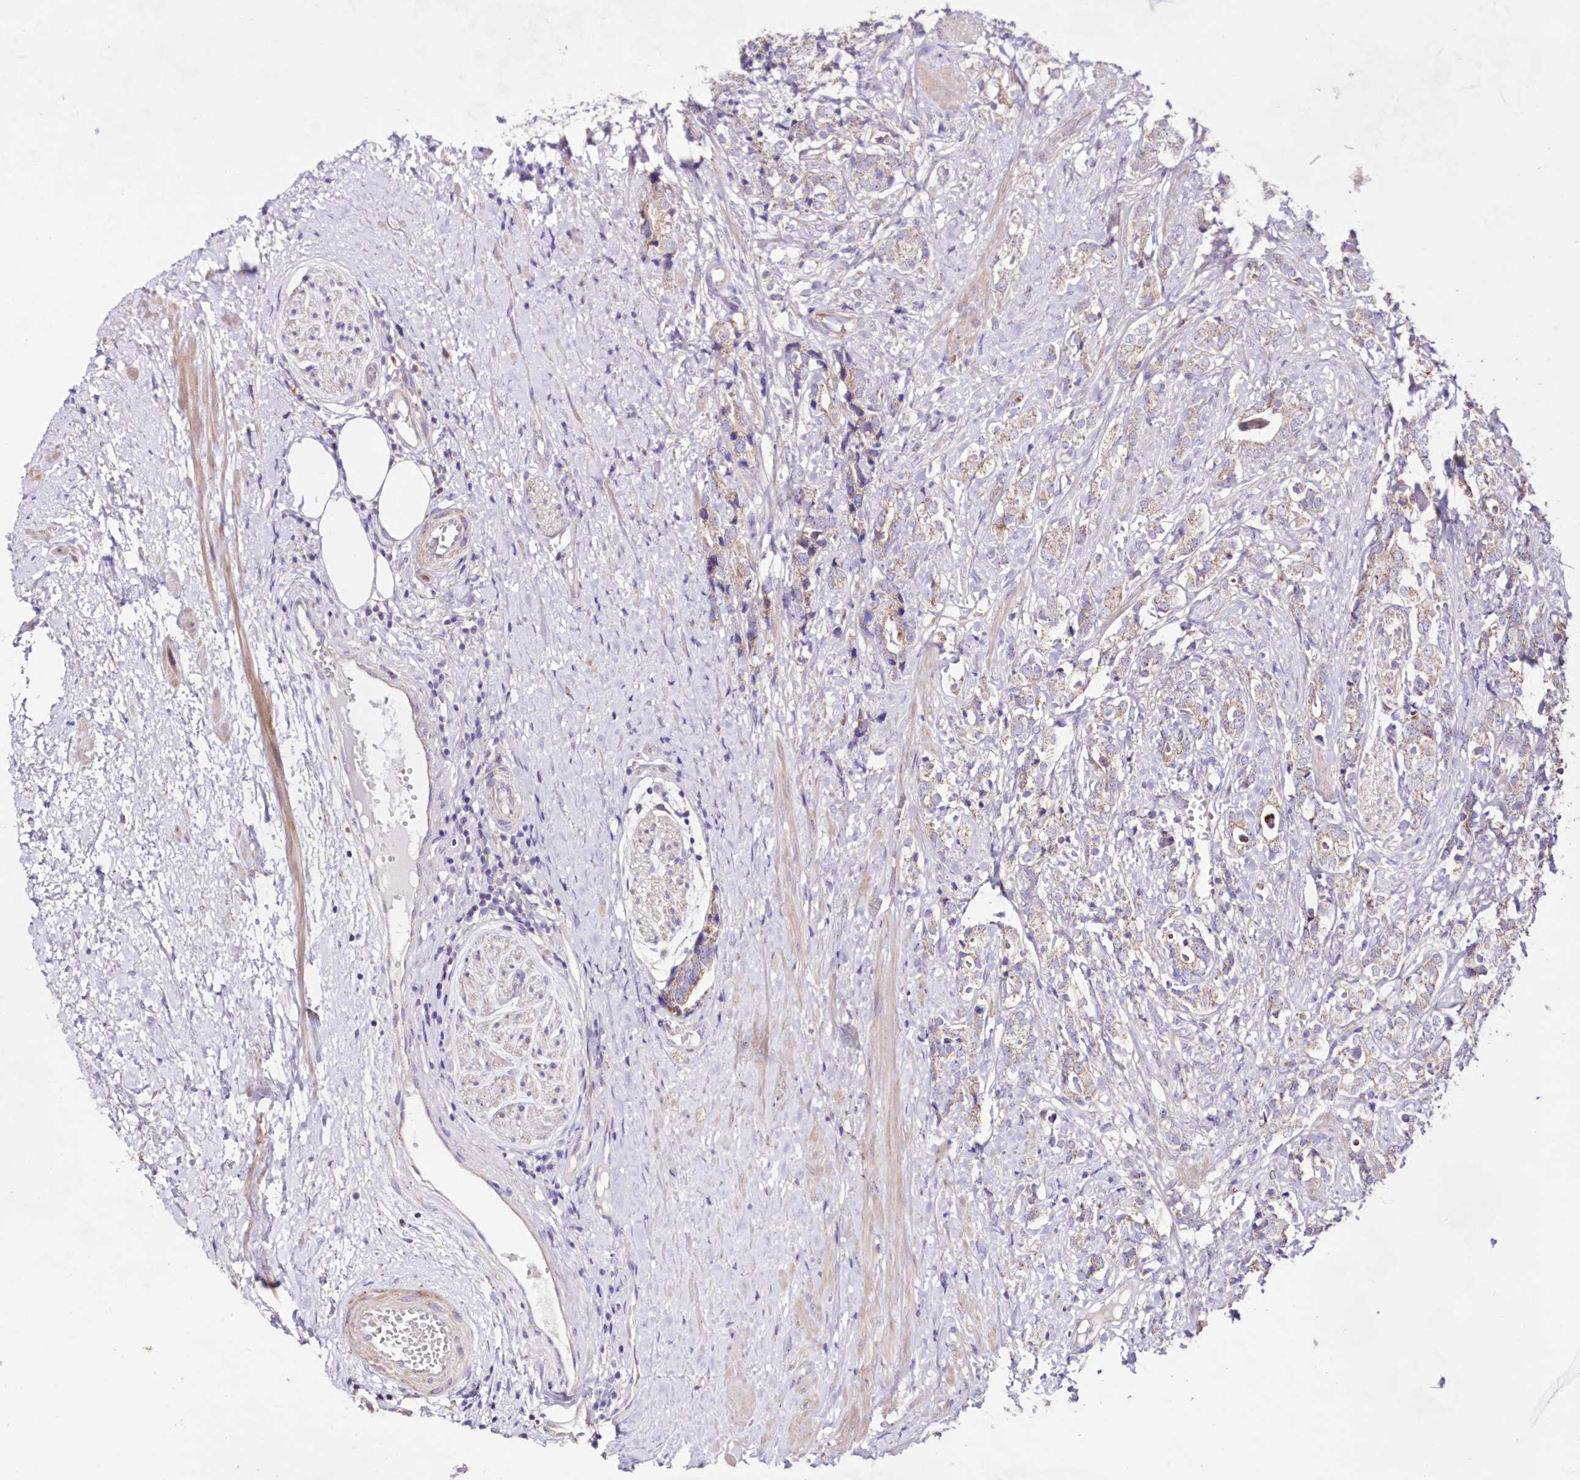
{"staining": {"intensity": "weak", "quantity": "<25%", "location": "cytoplasmic/membranous"}, "tissue": "prostate cancer", "cell_type": "Tumor cells", "image_type": "cancer", "snomed": [{"axis": "morphology", "description": "Adenocarcinoma, High grade"}, {"axis": "topography", "description": "Prostate"}], "caption": "The IHC photomicrograph has no significant positivity in tumor cells of prostate cancer (high-grade adenocarcinoma) tissue.", "gene": "HADHB", "patient": {"sex": "male", "age": 69}}